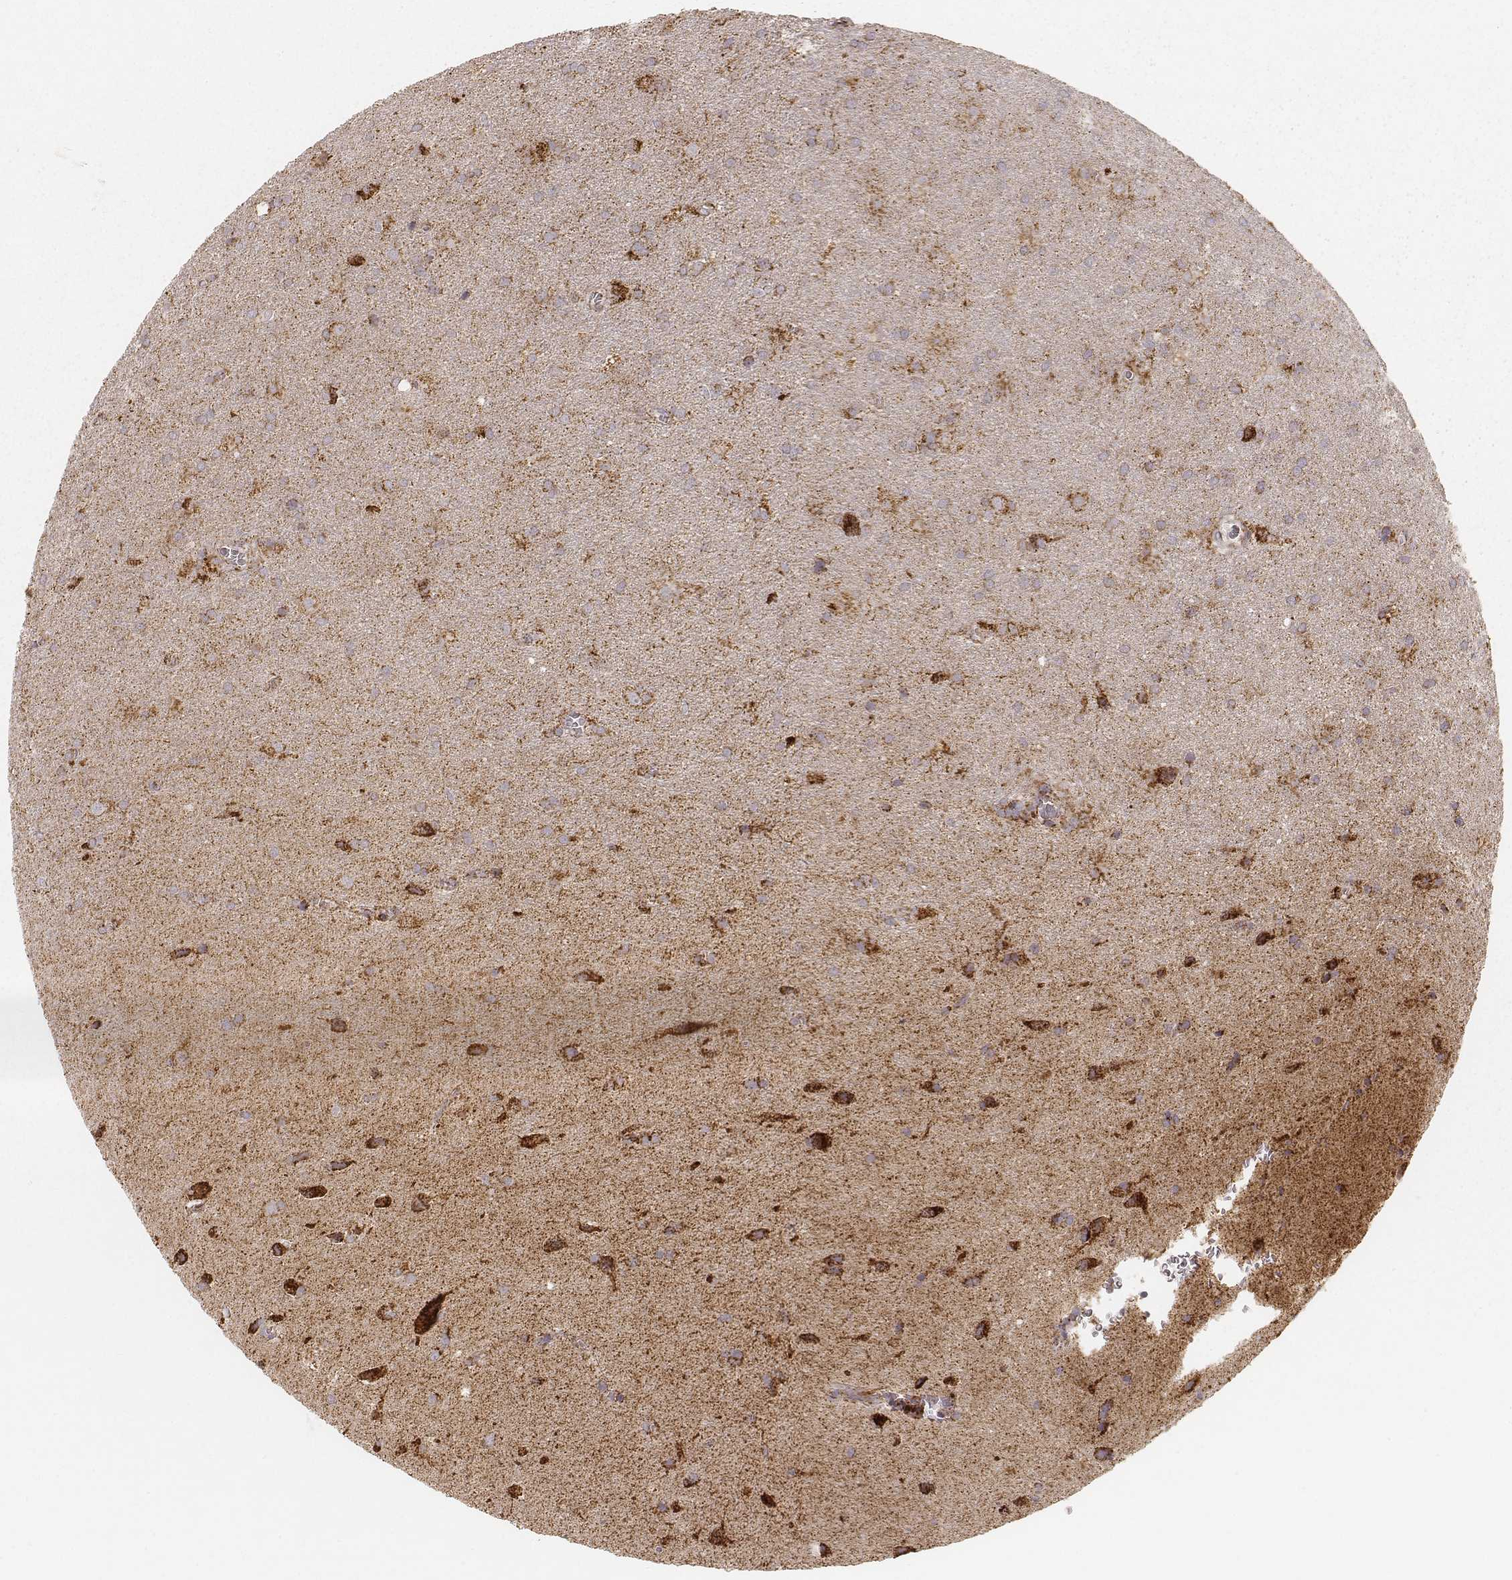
{"staining": {"intensity": "strong", "quantity": ">75%", "location": "cytoplasmic/membranous"}, "tissue": "glioma", "cell_type": "Tumor cells", "image_type": "cancer", "snomed": [{"axis": "morphology", "description": "Glioma, malignant, Low grade"}, {"axis": "topography", "description": "Brain"}], "caption": "Malignant glioma (low-grade) tissue reveals strong cytoplasmic/membranous expression in about >75% of tumor cells The staining was performed using DAB (3,3'-diaminobenzidine) to visualize the protein expression in brown, while the nuclei were stained in blue with hematoxylin (Magnification: 20x).", "gene": "CS", "patient": {"sex": "male", "age": 58}}